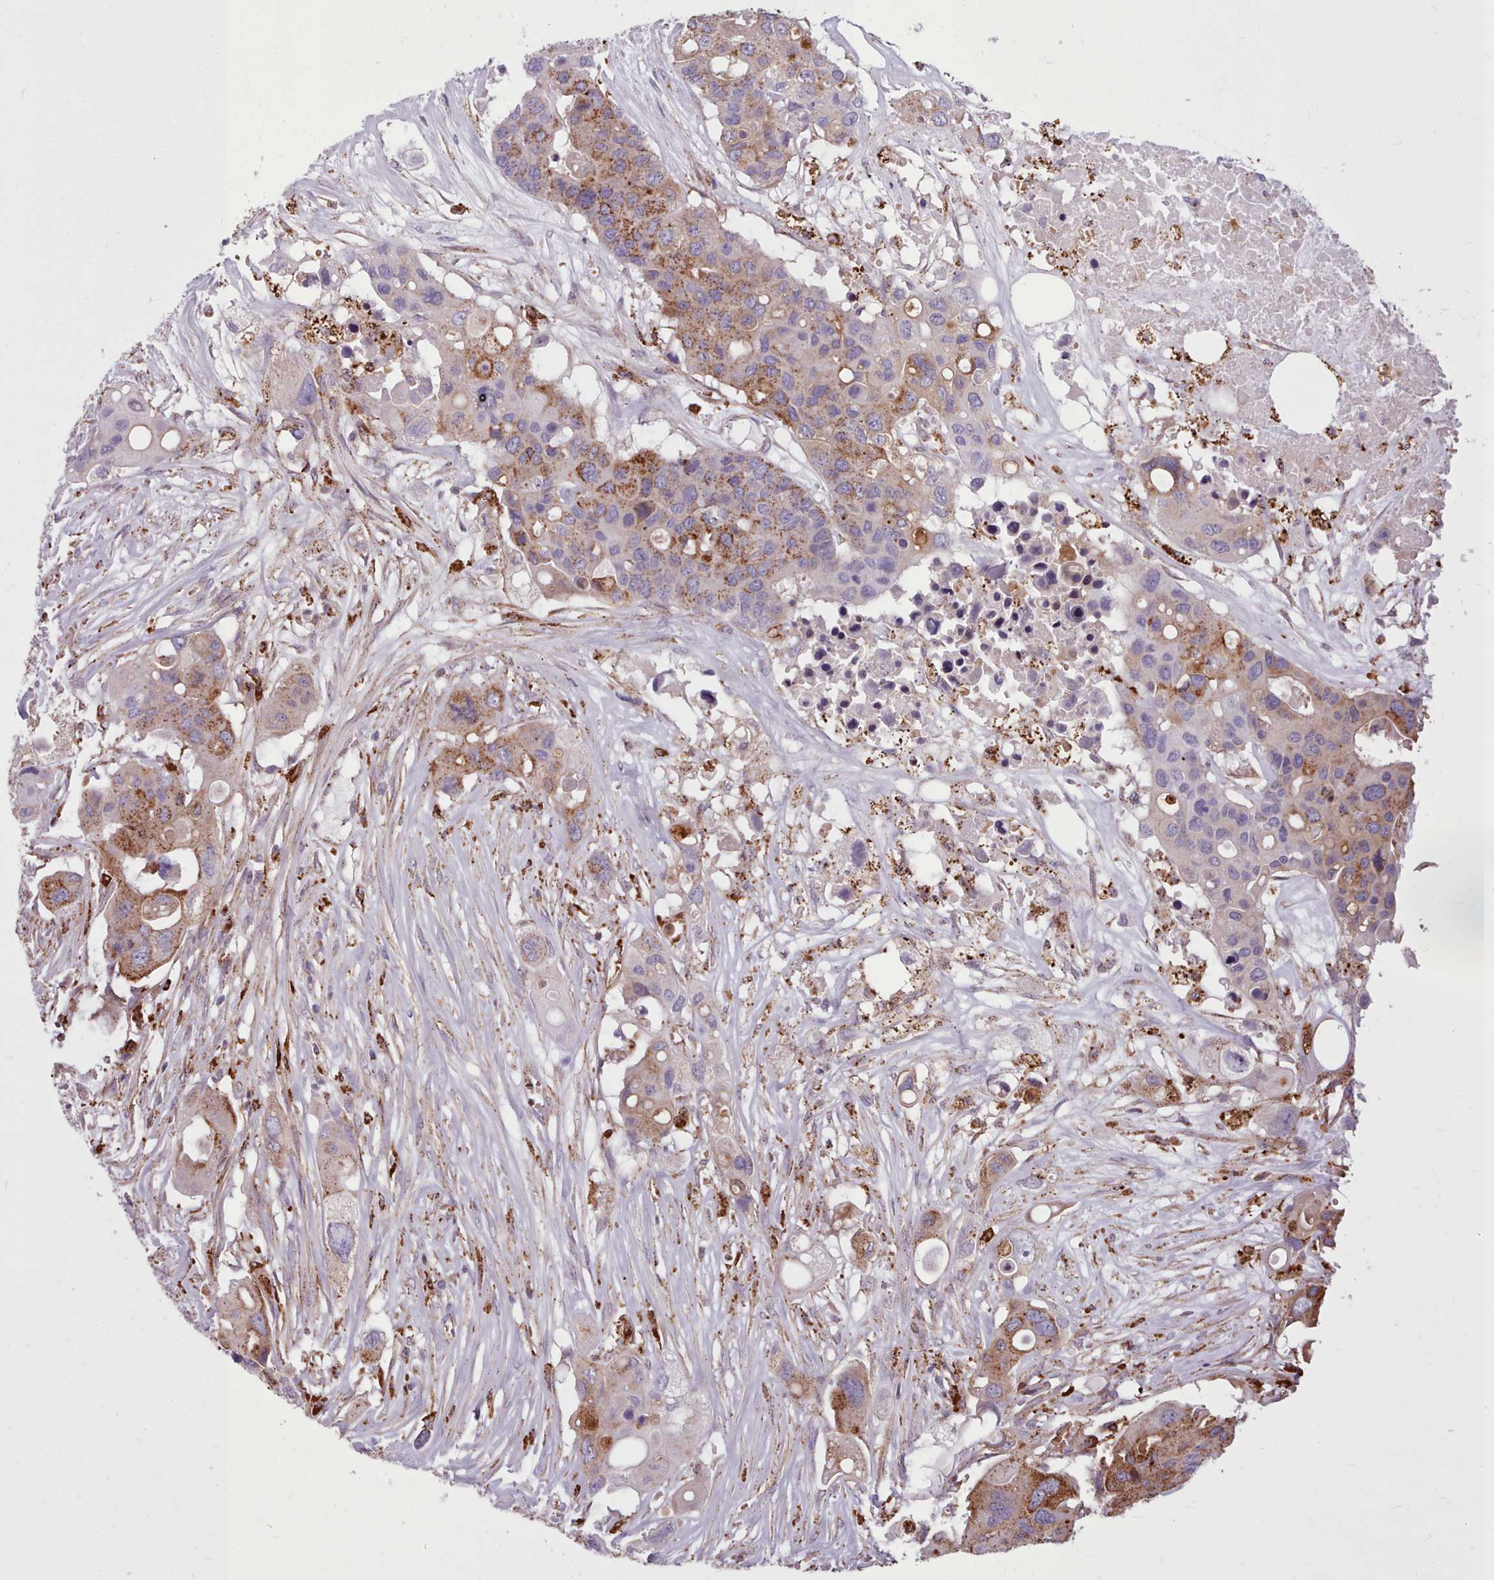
{"staining": {"intensity": "moderate", "quantity": ">75%", "location": "cytoplasmic/membranous"}, "tissue": "colorectal cancer", "cell_type": "Tumor cells", "image_type": "cancer", "snomed": [{"axis": "morphology", "description": "Adenocarcinoma, NOS"}, {"axis": "topography", "description": "Colon"}], "caption": "Colorectal adenocarcinoma stained with DAB IHC reveals medium levels of moderate cytoplasmic/membranous staining in approximately >75% of tumor cells. (brown staining indicates protein expression, while blue staining denotes nuclei).", "gene": "PACSIN3", "patient": {"sex": "male", "age": 77}}